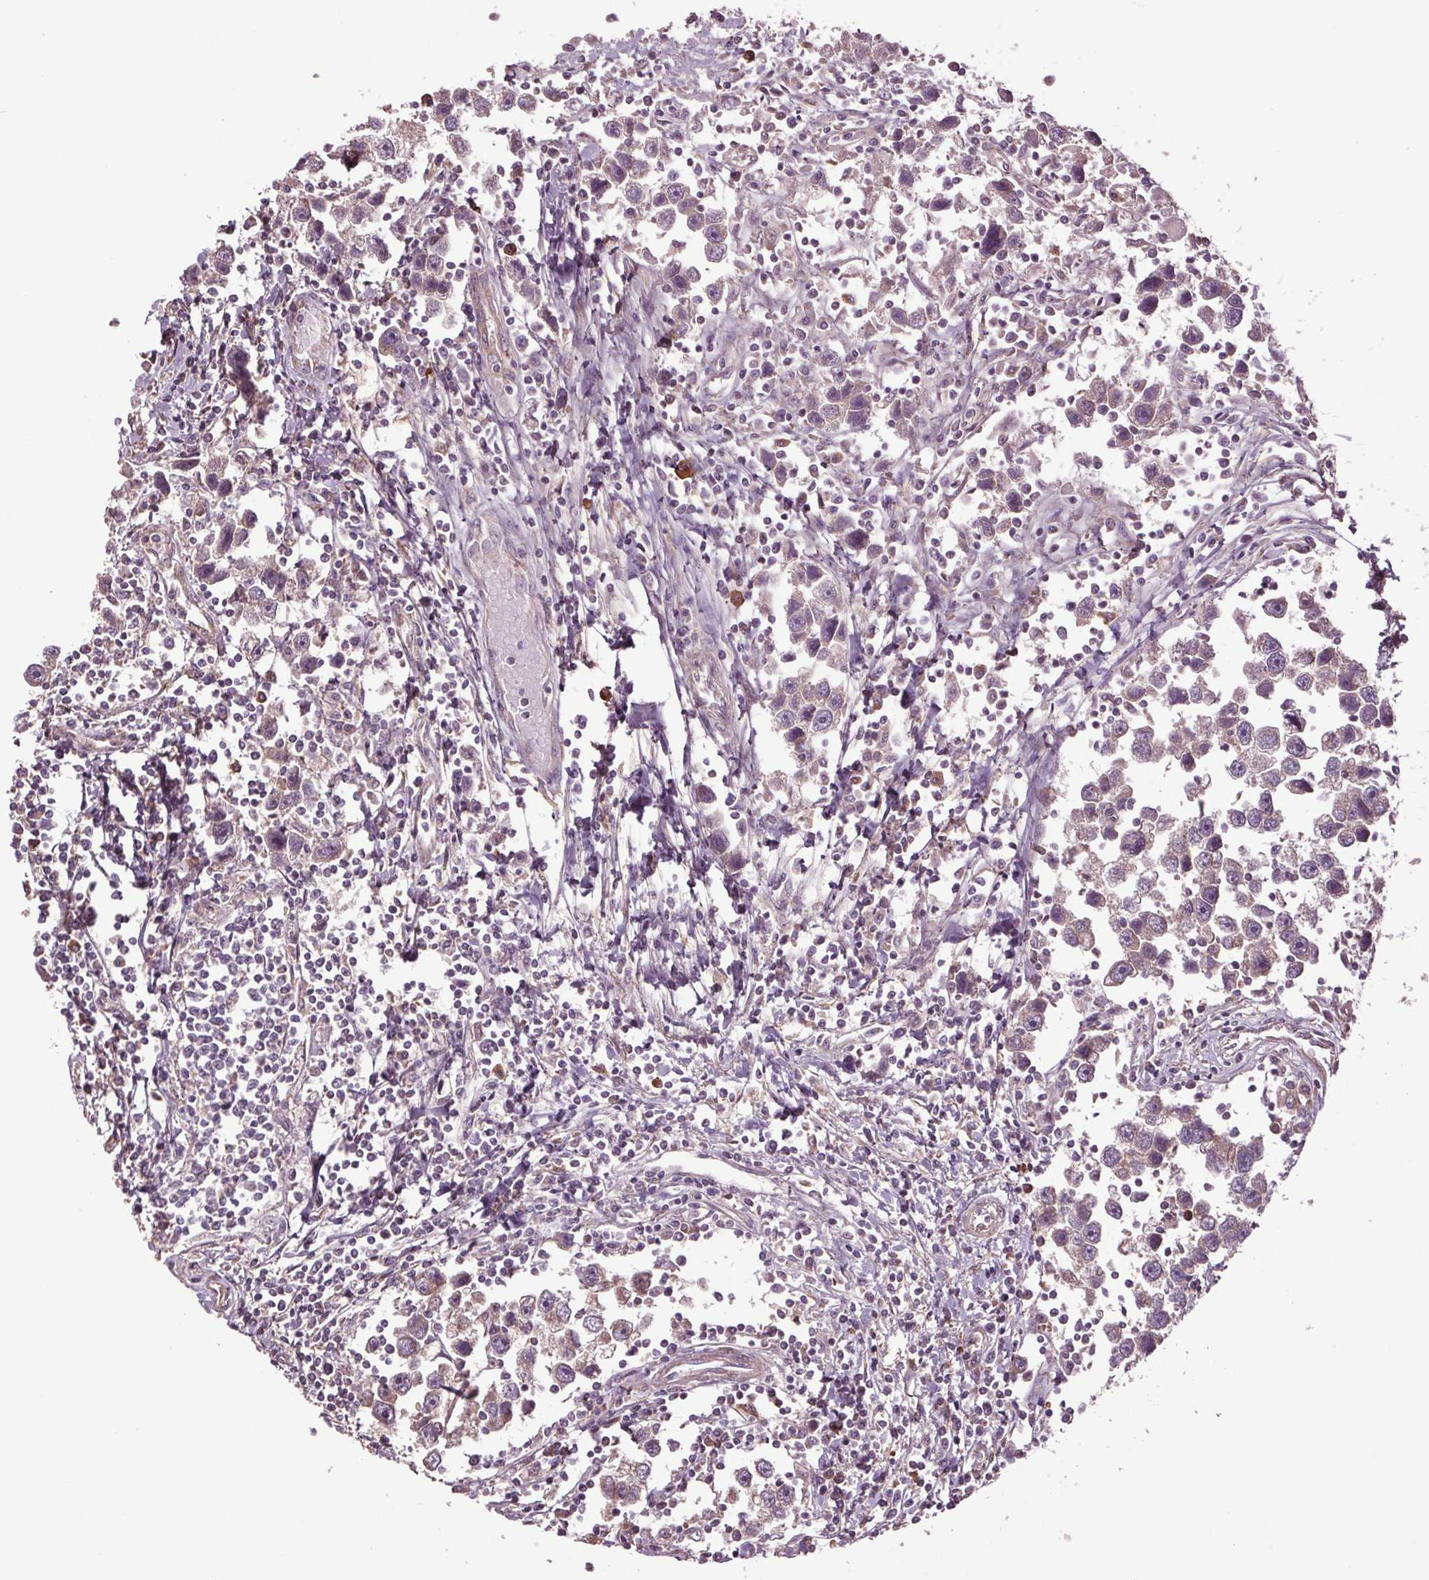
{"staining": {"intensity": "negative", "quantity": "none", "location": "none"}, "tissue": "testis cancer", "cell_type": "Tumor cells", "image_type": "cancer", "snomed": [{"axis": "morphology", "description": "Seminoma, NOS"}, {"axis": "topography", "description": "Testis"}], "caption": "High power microscopy photomicrograph of an IHC image of testis seminoma, revealing no significant positivity in tumor cells.", "gene": "RNPEP", "patient": {"sex": "male", "age": 30}}